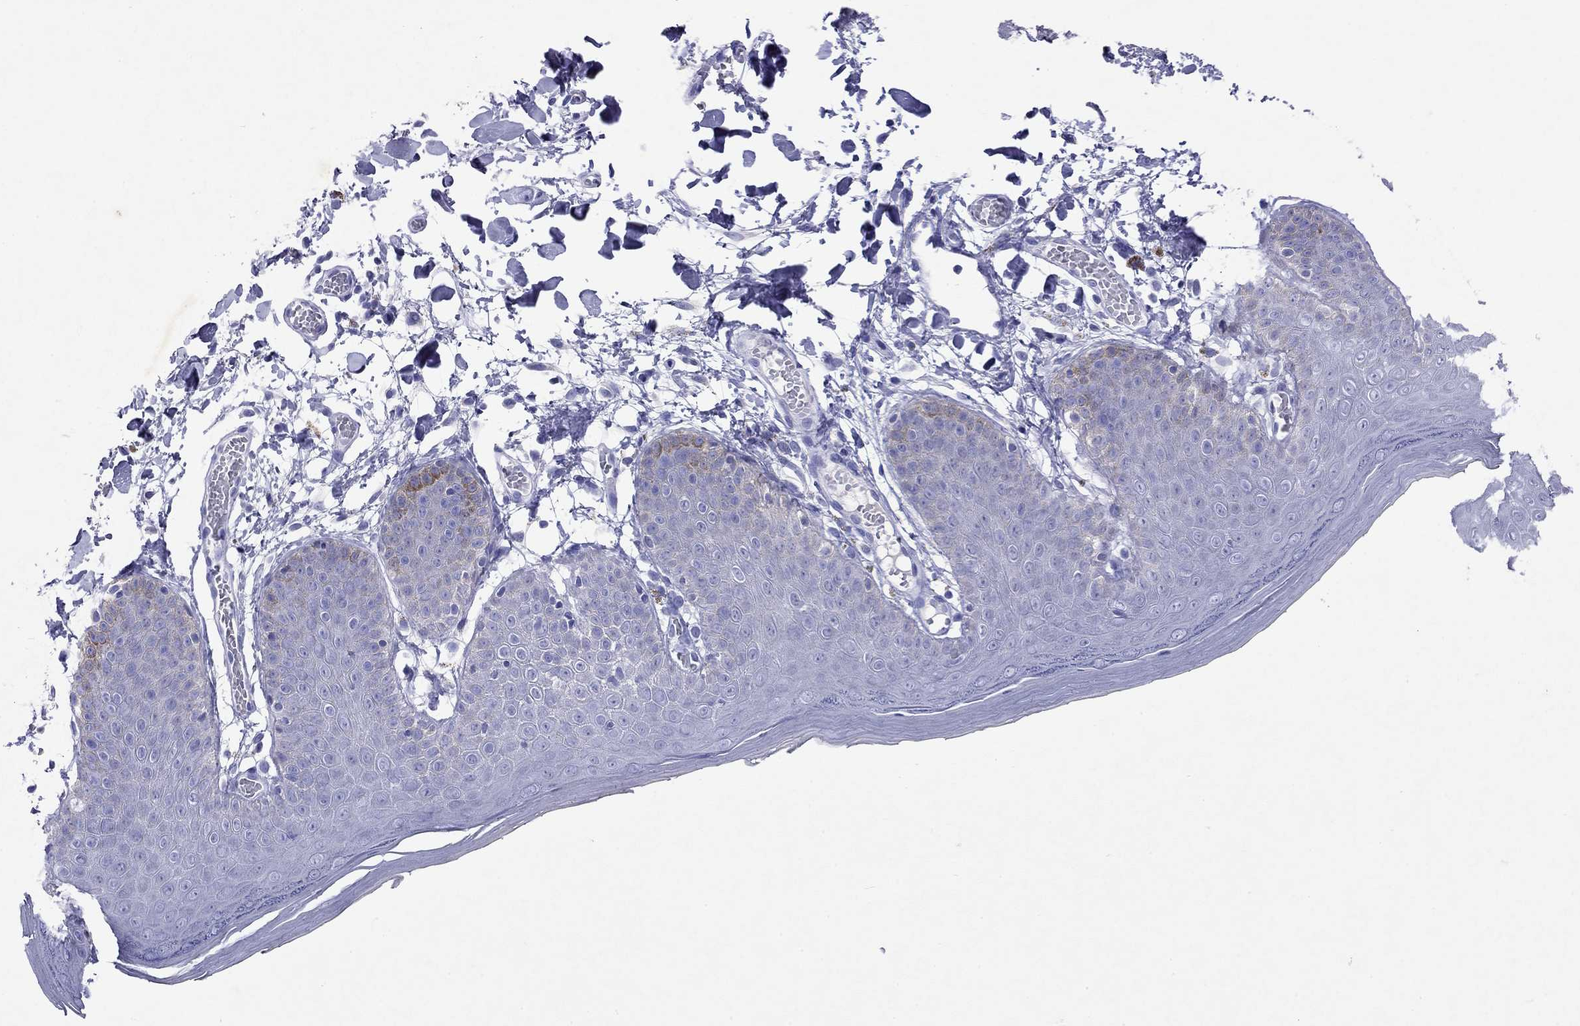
{"staining": {"intensity": "negative", "quantity": "none", "location": "none"}, "tissue": "skin", "cell_type": "Epidermal cells", "image_type": "normal", "snomed": [{"axis": "morphology", "description": "Normal tissue, NOS"}, {"axis": "topography", "description": "Anal"}], "caption": "This is a micrograph of immunohistochemistry staining of benign skin, which shows no staining in epidermal cells. The staining was performed using DAB to visualize the protein expression in brown, while the nuclei were stained in blue with hematoxylin (Magnification: 20x).", "gene": "ARMC12", "patient": {"sex": "male", "age": 53}}